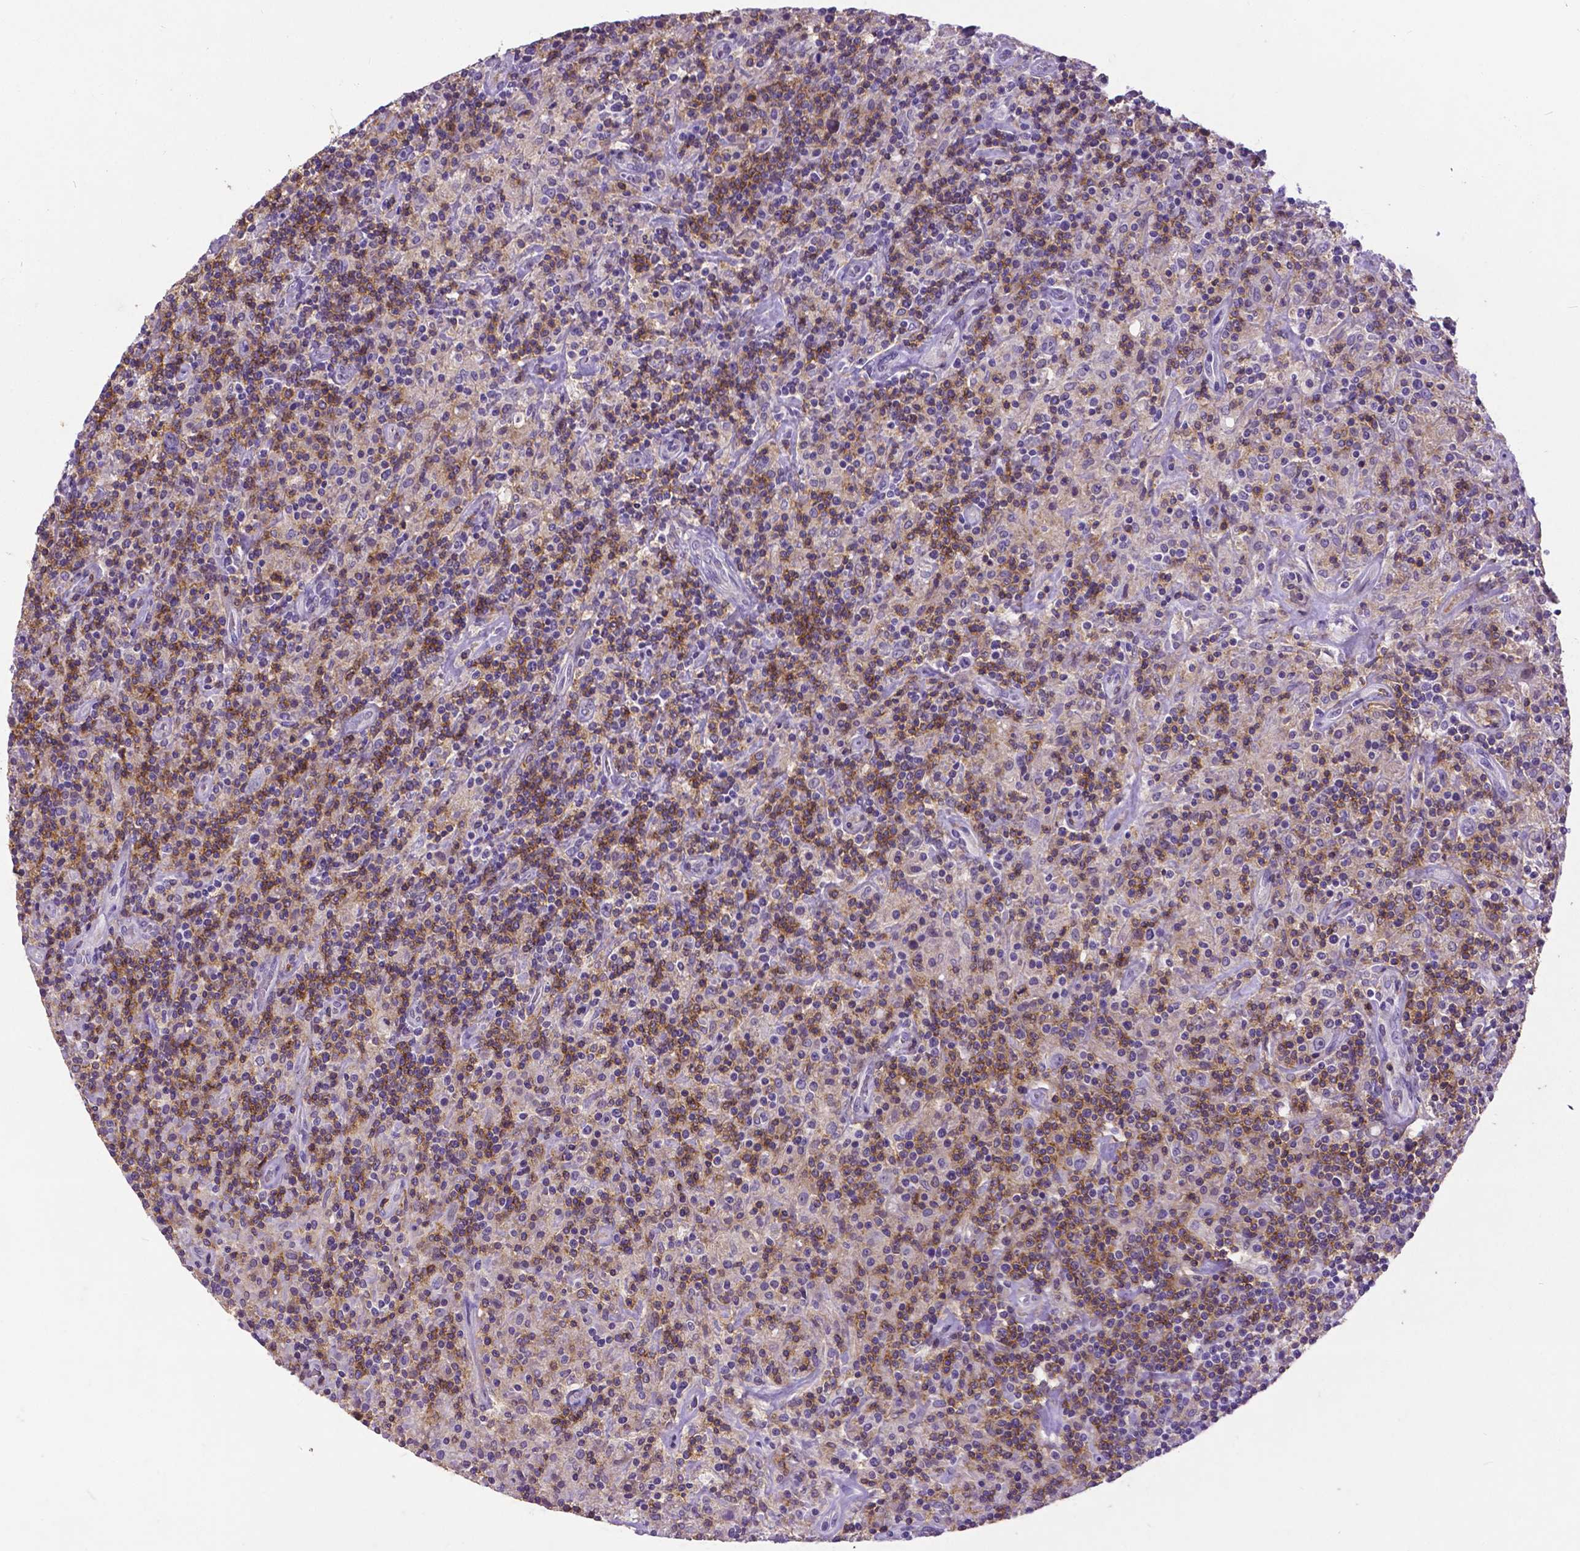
{"staining": {"intensity": "negative", "quantity": "none", "location": "none"}, "tissue": "lymphoma", "cell_type": "Tumor cells", "image_type": "cancer", "snomed": [{"axis": "morphology", "description": "Hodgkin's disease, NOS"}, {"axis": "topography", "description": "Lymph node"}], "caption": "An immunohistochemistry (IHC) histopathology image of Hodgkin's disease is shown. There is no staining in tumor cells of Hodgkin's disease.", "gene": "CD4", "patient": {"sex": "male", "age": 70}}